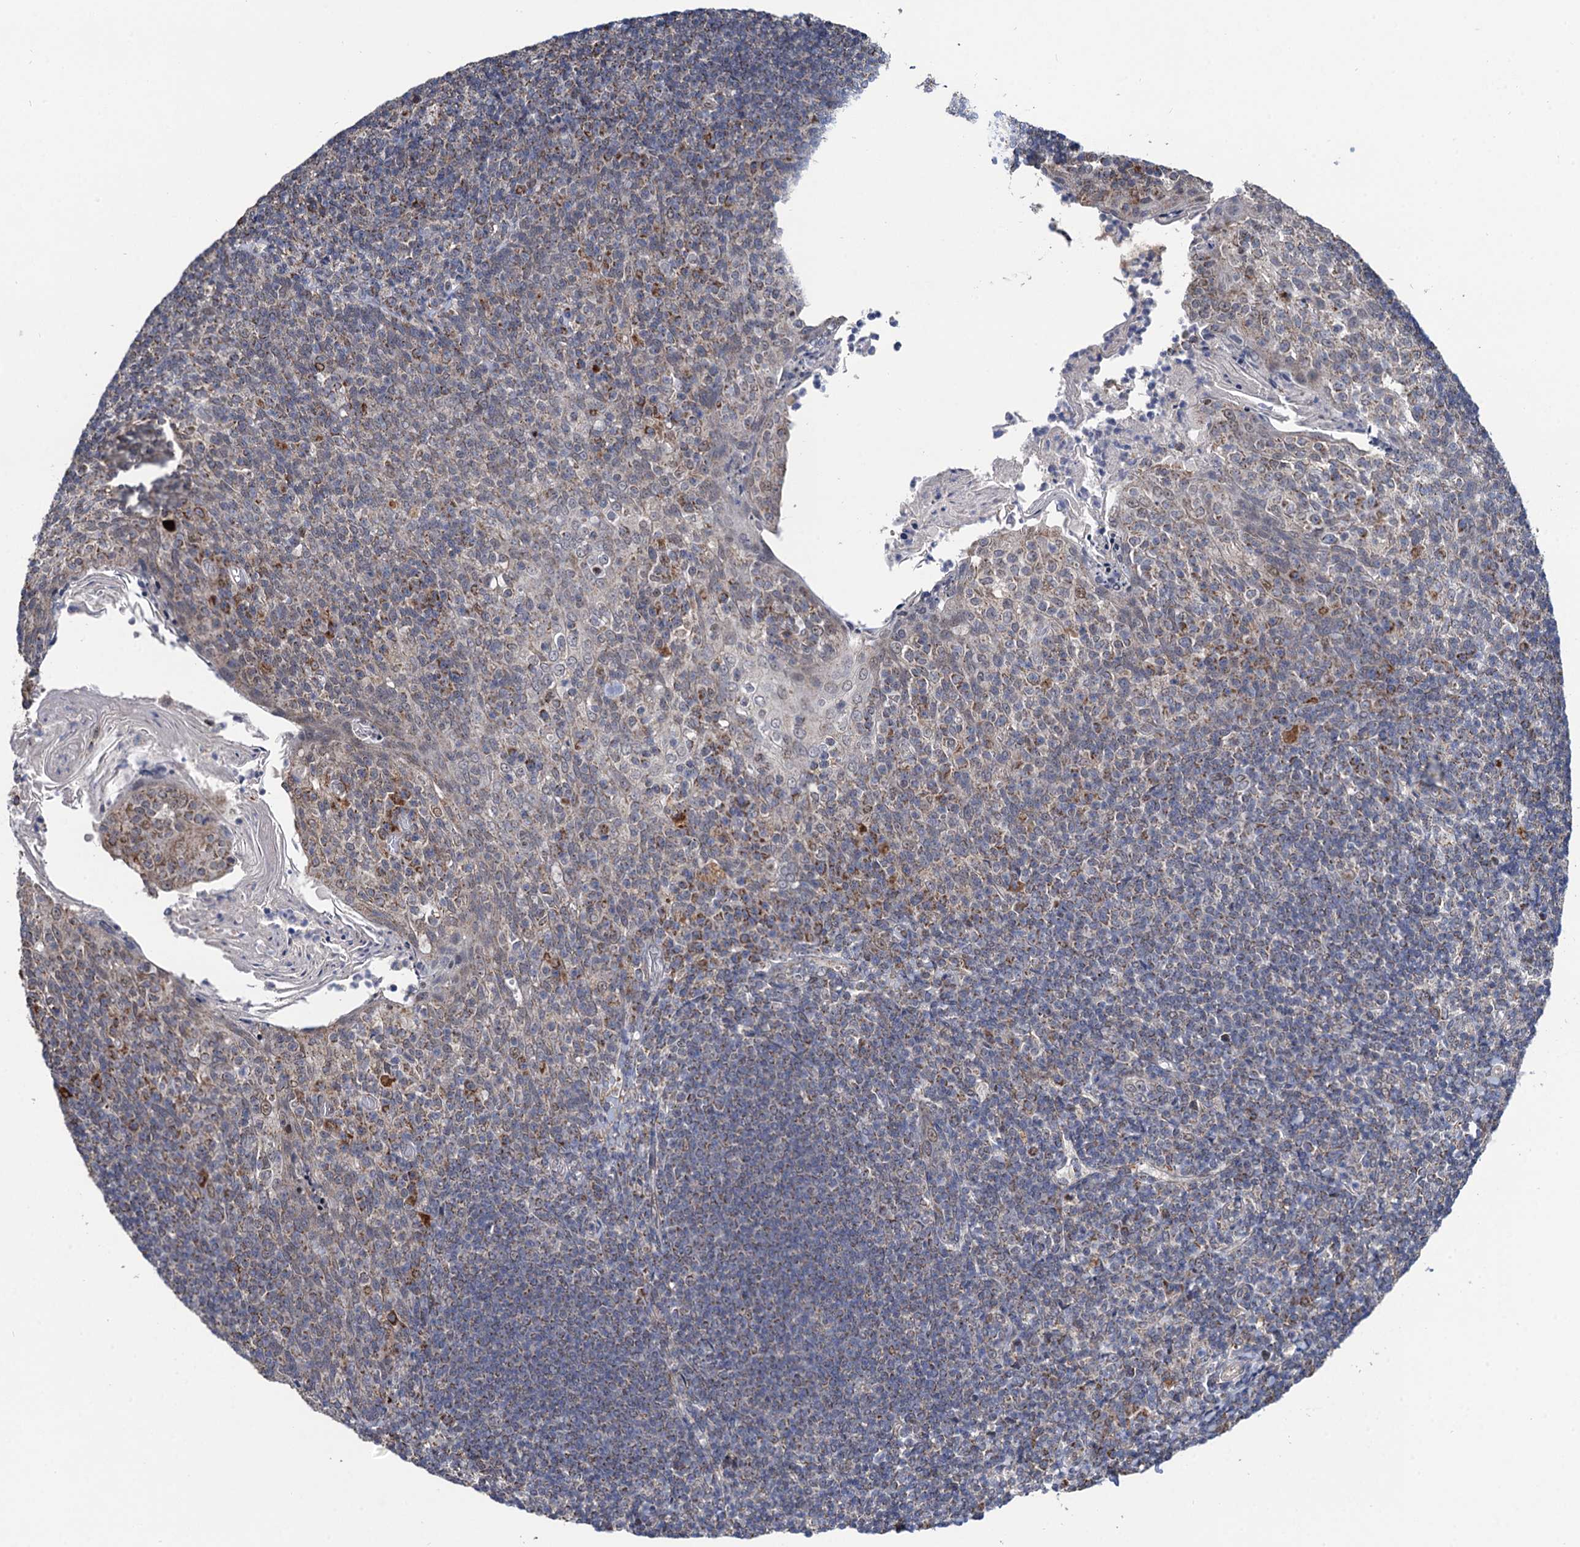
{"staining": {"intensity": "weak", "quantity": "<25%", "location": "cytoplasmic/membranous"}, "tissue": "tonsil", "cell_type": "Germinal center cells", "image_type": "normal", "snomed": [{"axis": "morphology", "description": "Normal tissue, NOS"}, {"axis": "topography", "description": "Tonsil"}], "caption": "Immunohistochemistry histopathology image of normal tonsil: tonsil stained with DAB shows no significant protein expression in germinal center cells.", "gene": "CMPK2", "patient": {"sex": "female", "age": 10}}